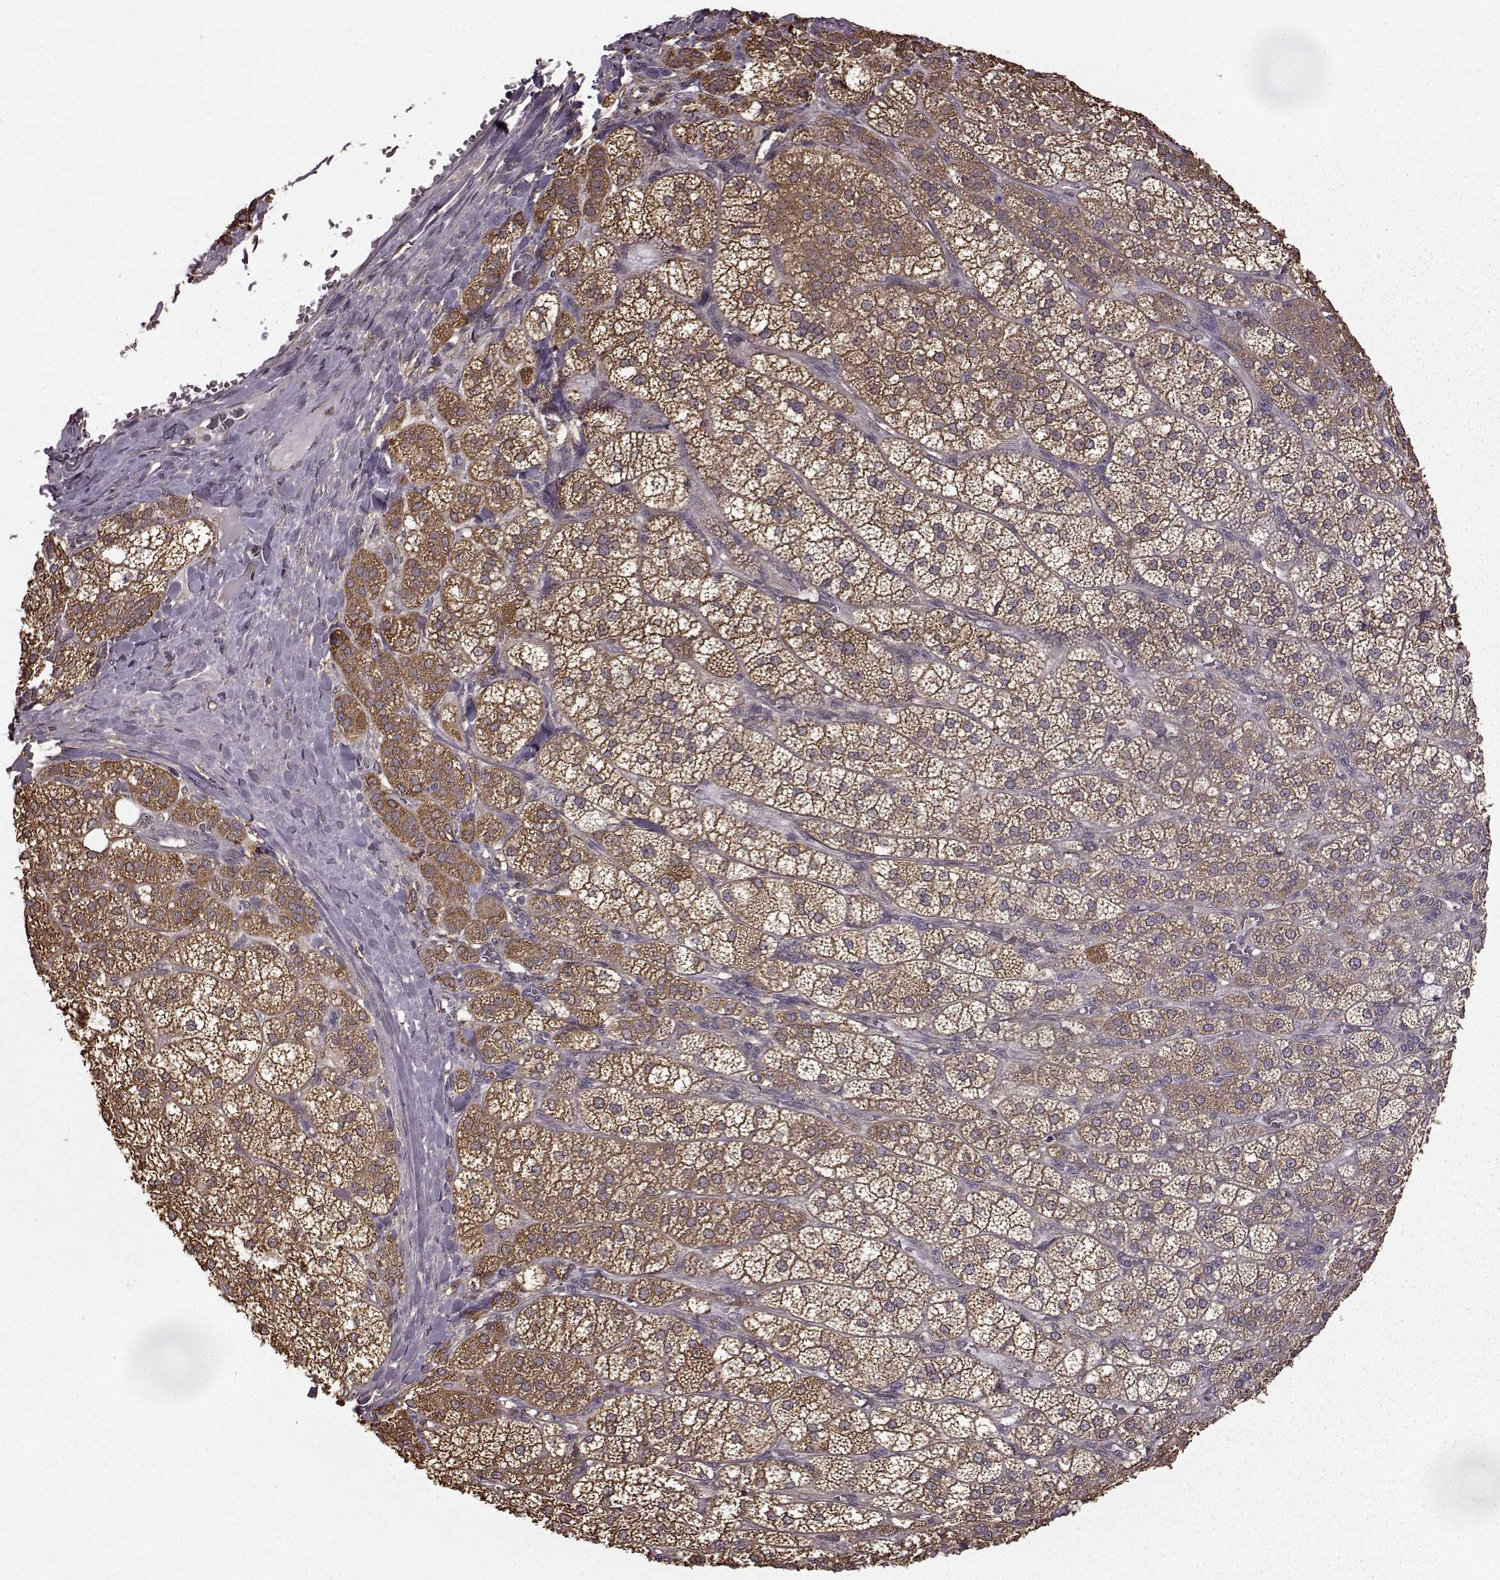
{"staining": {"intensity": "moderate", "quantity": "25%-75%", "location": "cytoplasmic/membranous"}, "tissue": "adrenal gland", "cell_type": "Glandular cells", "image_type": "normal", "snomed": [{"axis": "morphology", "description": "Normal tissue, NOS"}, {"axis": "topography", "description": "Adrenal gland"}], "caption": "Glandular cells exhibit medium levels of moderate cytoplasmic/membranous expression in approximately 25%-75% of cells in normal adrenal gland. The protein of interest is stained brown, and the nuclei are stained in blue (DAB (3,3'-diaminobenzidine) IHC with brightfield microscopy, high magnification).", "gene": "NME1", "patient": {"sex": "female", "age": 60}}